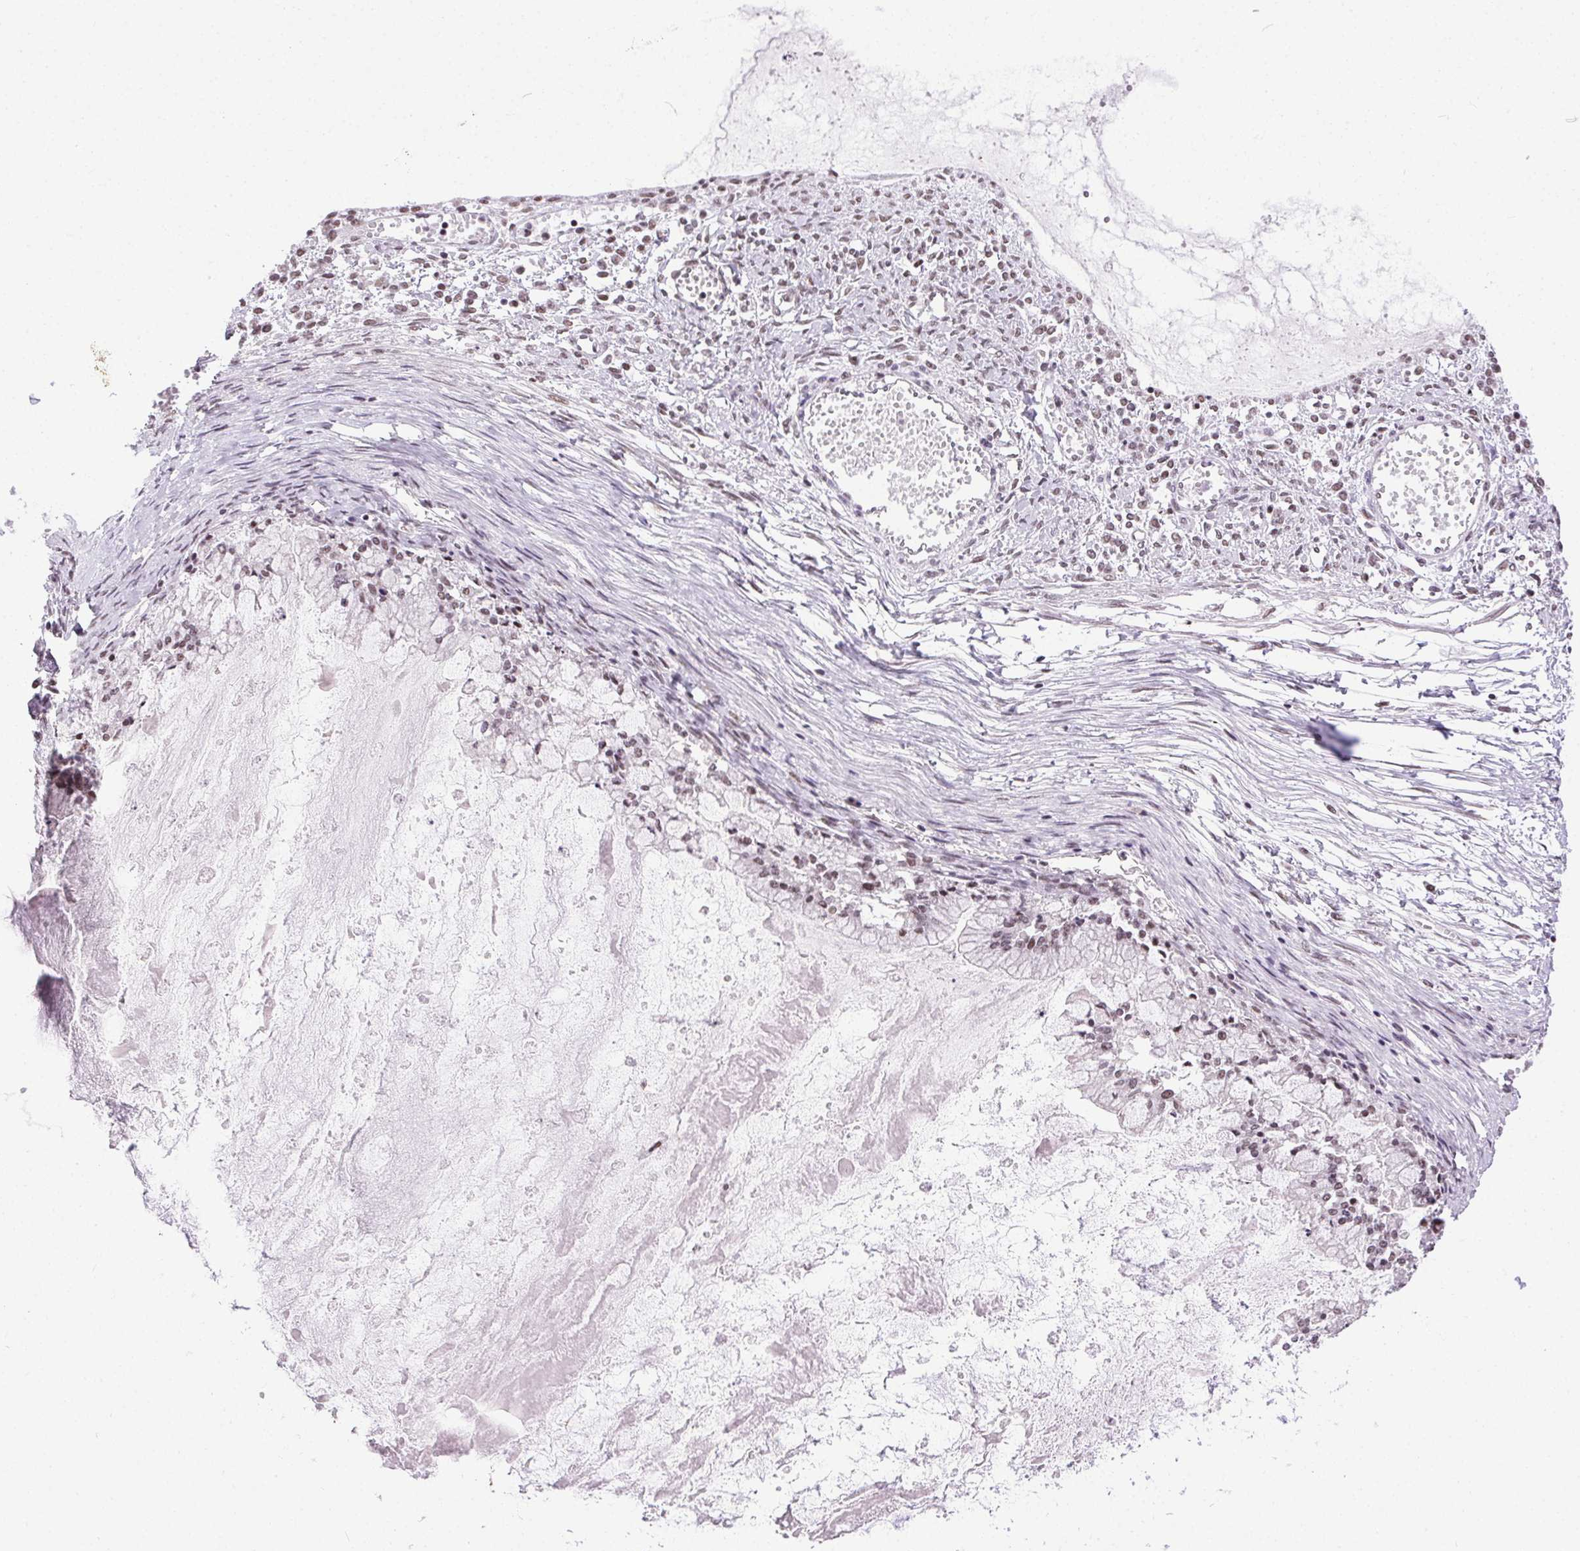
{"staining": {"intensity": "weak", "quantity": "<25%", "location": "nuclear"}, "tissue": "ovarian cancer", "cell_type": "Tumor cells", "image_type": "cancer", "snomed": [{"axis": "morphology", "description": "Cystadenocarcinoma, mucinous, NOS"}, {"axis": "topography", "description": "Ovary"}], "caption": "IHC histopathology image of human mucinous cystadenocarcinoma (ovarian) stained for a protein (brown), which demonstrates no expression in tumor cells.", "gene": "TRA2B", "patient": {"sex": "female", "age": 67}}